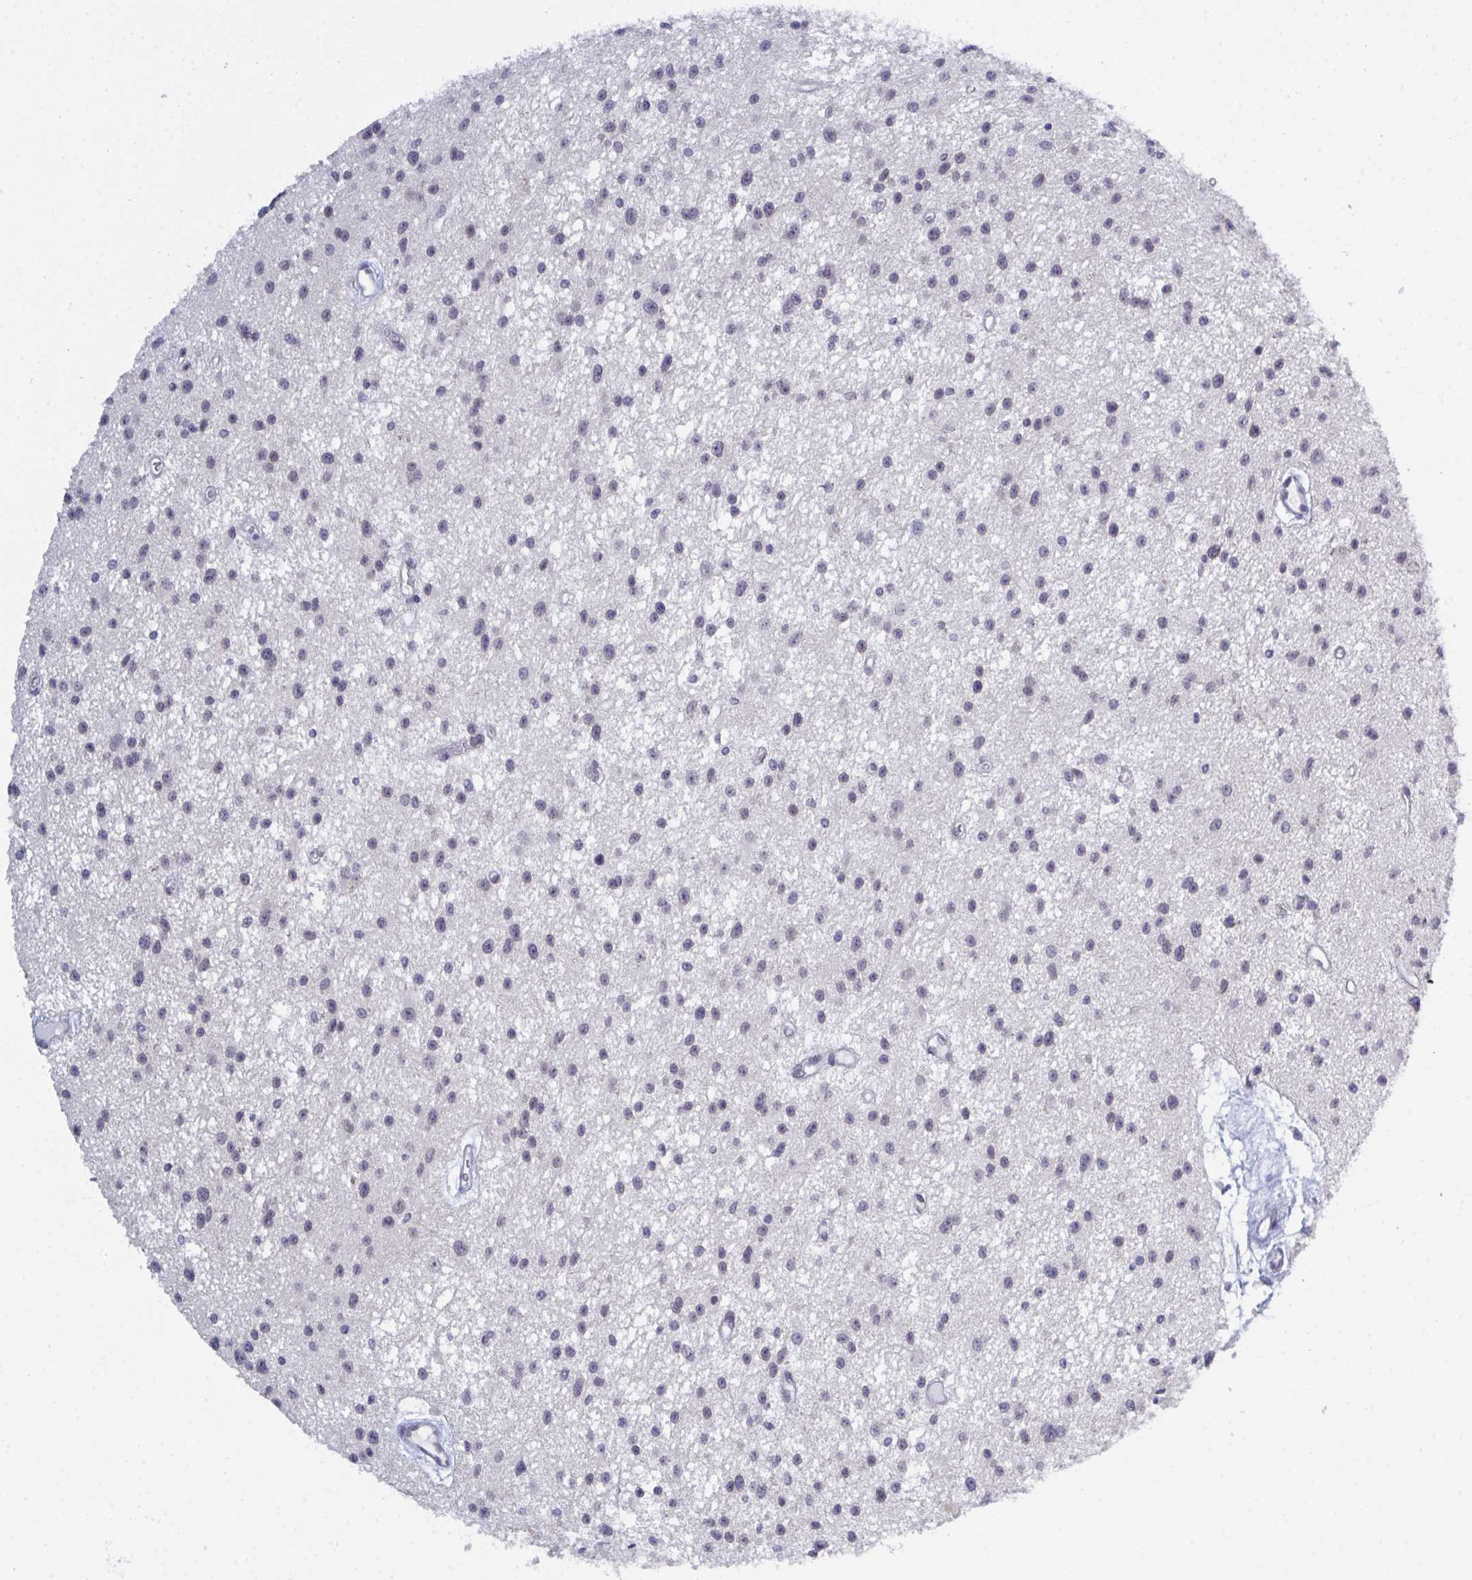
{"staining": {"intensity": "weak", "quantity": "<25%", "location": "nuclear"}, "tissue": "glioma", "cell_type": "Tumor cells", "image_type": "cancer", "snomed": [{"axis": "morphology", "description": "Glioma, malignant, Low grade"}, {"axis": "topography", "description": "Brain"}], "caption": "Protein analysis of glioma displays no significant positivity in tumor cells.", "gene": "BMAL2", "patient": {"sex": "male", "age": 43}}